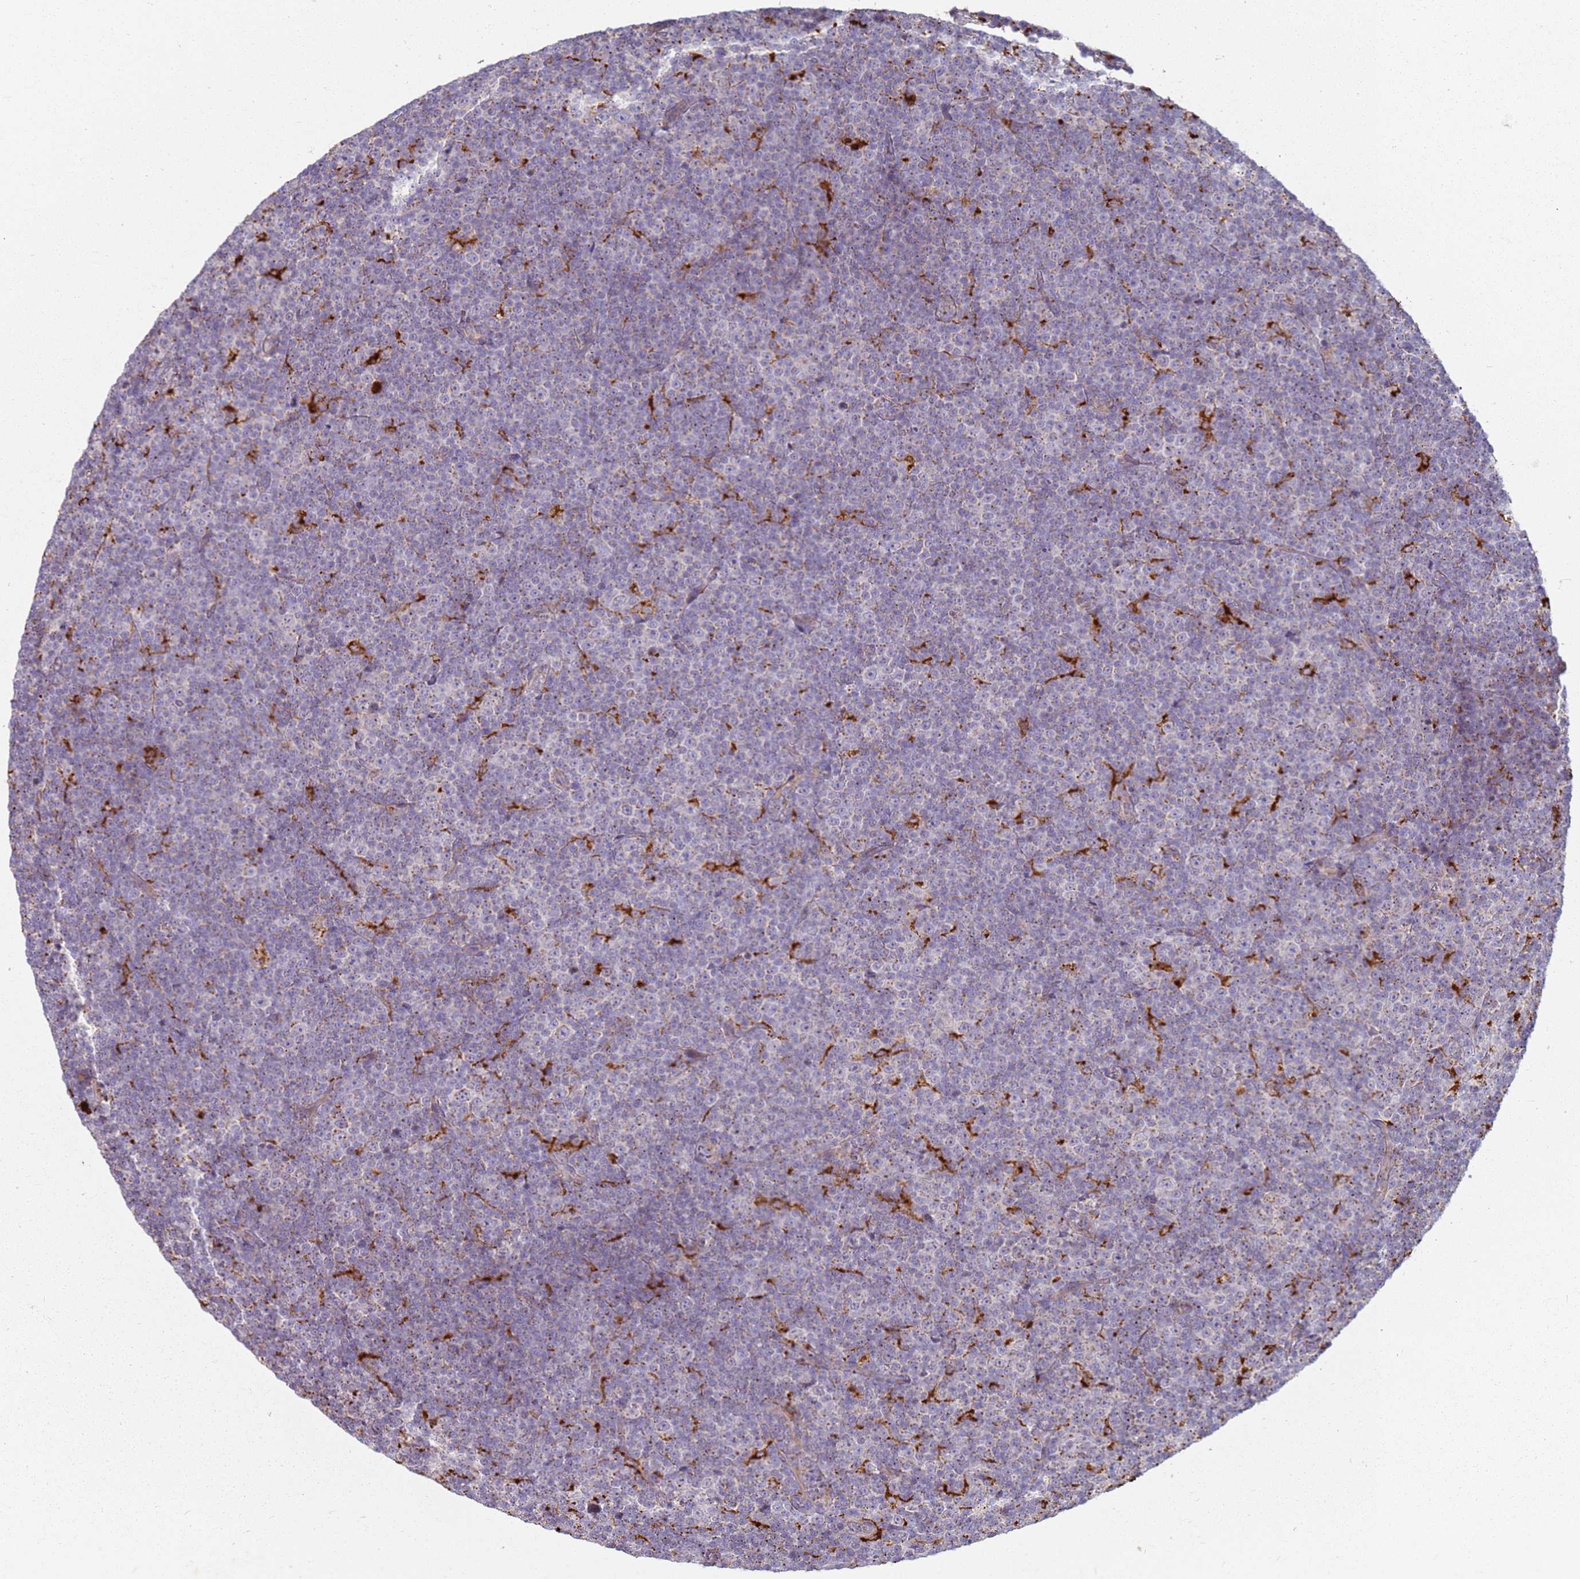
{"staining": {"intensity": "negative", "quantity": "none", "location": "none"}, "tissue": "lymphoma", "cell_type": "Tumor cells", "image_type": "cancer", "snomed": [{"axis": "morphology", "description": "Malignant lymphoma, non-Hodgkin's type, Low grade"}, {"axis": "topography", "description": "Lymph node"}], "caption": "Immunohistochemistry (IHC) of human low-grade malignant lymphoma, non-Hodgkin's type exhibits no expression in tumor cells.", "gene": "TMEM229B", "patient": {"sex": "female", "age": 67}}